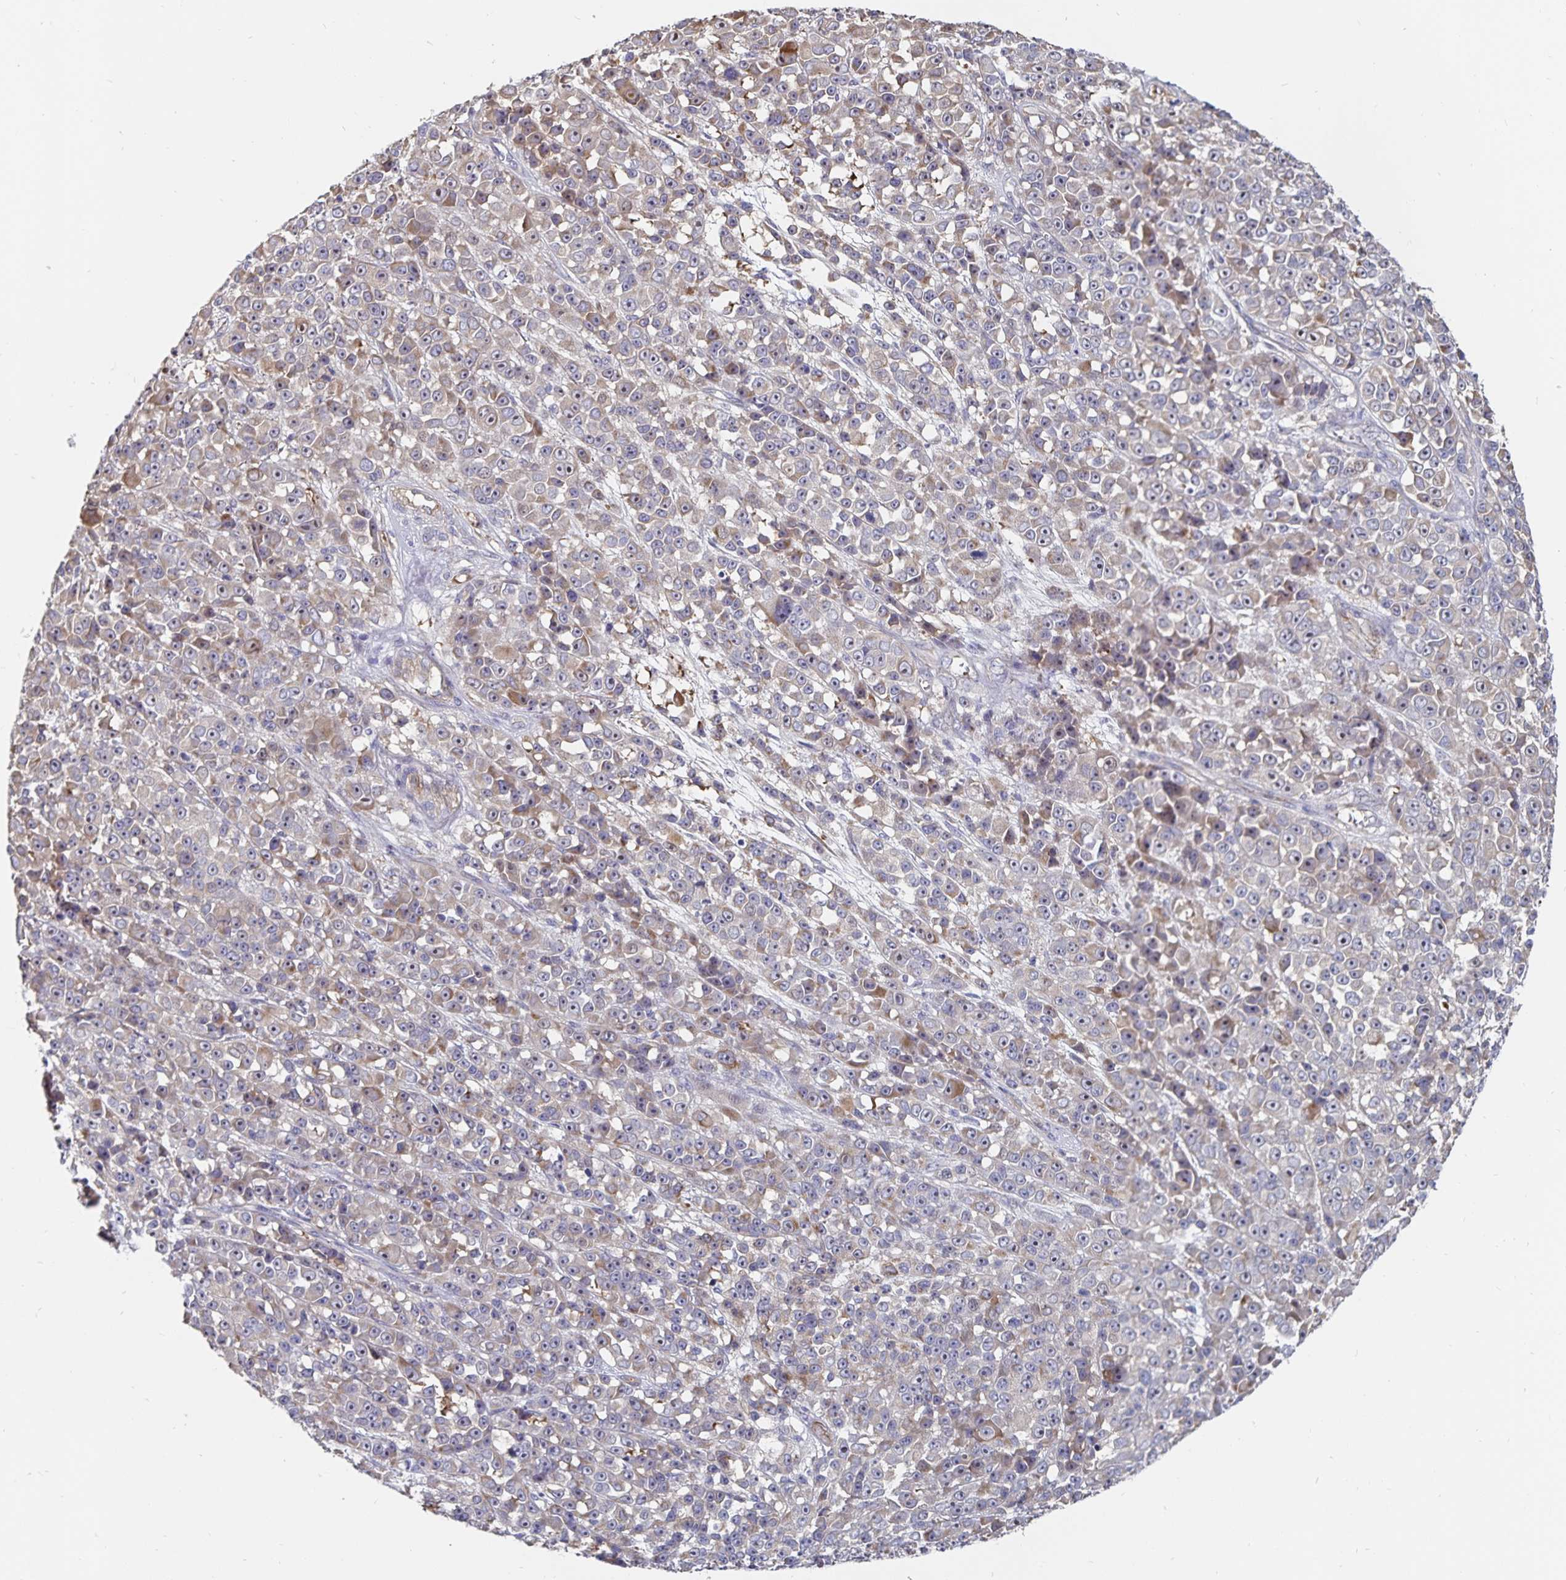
{"staining": {"intensity": "weak", "quantity": "25%-75%", "location": "cytoplasmic/membranous"}, "tissue": "melanoma", "cell_type": "Tumor cells", "image_type": "cancer", "snomed": [{"axis": "morphology", "description": "Malignant melanoma, NOS"}, {"axis": "topography", "description": "Skin"}, {"axis": "topography", "description": "Skin of back"}], "caption": "Immunohistochemical staining of human melanoma displays low levels of weak cytoplasmic/membranous protein positivity in about 25%-75% of tumor cells.", "gene": "SSTR1", "patient": {"sex": "male", "age": 91}}